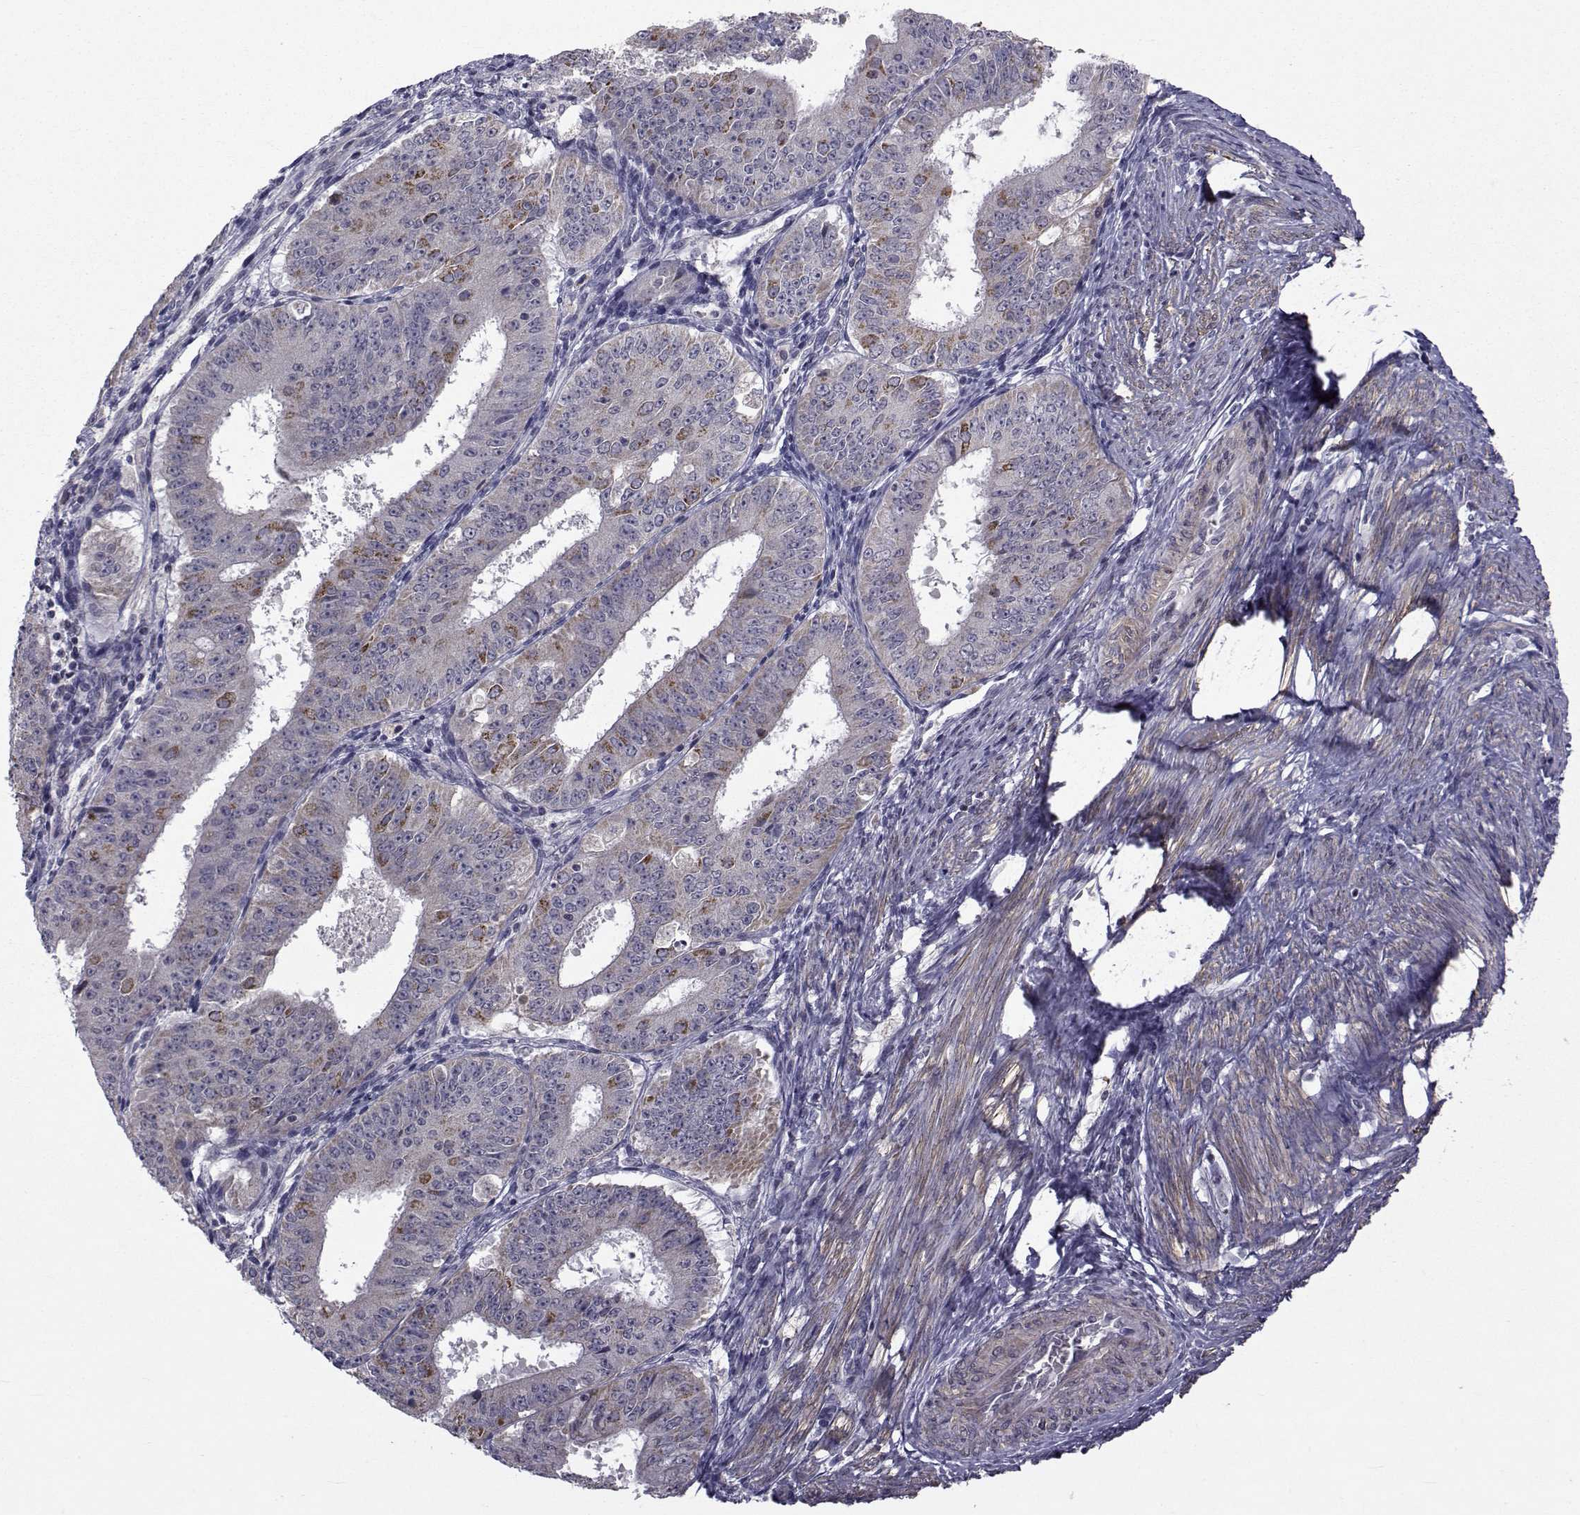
{"staining": {"intensity": "moderate", "quantity": "<25%", "location": "cytoplasmic/membranous"}, "tissue": "ovarian cancer", "cell_type": "Tumor cells", "image_type": "cancer", "snomed": [{"axis": "morphology", "description": "Carcinoma, endometroid"}, {"axis": "topography", "description": "Ovary"}], "caption": "Ovarian cancer (endometroid carcinoma) stained for a protein displays moderate cytoplasmic/membranous positivity in tumor cells. (Stains: DAB (3,3'-diaminobenzidine) in brown, nuclei in blue, Microscopy: brightfield microscopy at high magnification).", "gene": "FDXR", "patient": {"sex": "female", "age": 42}}